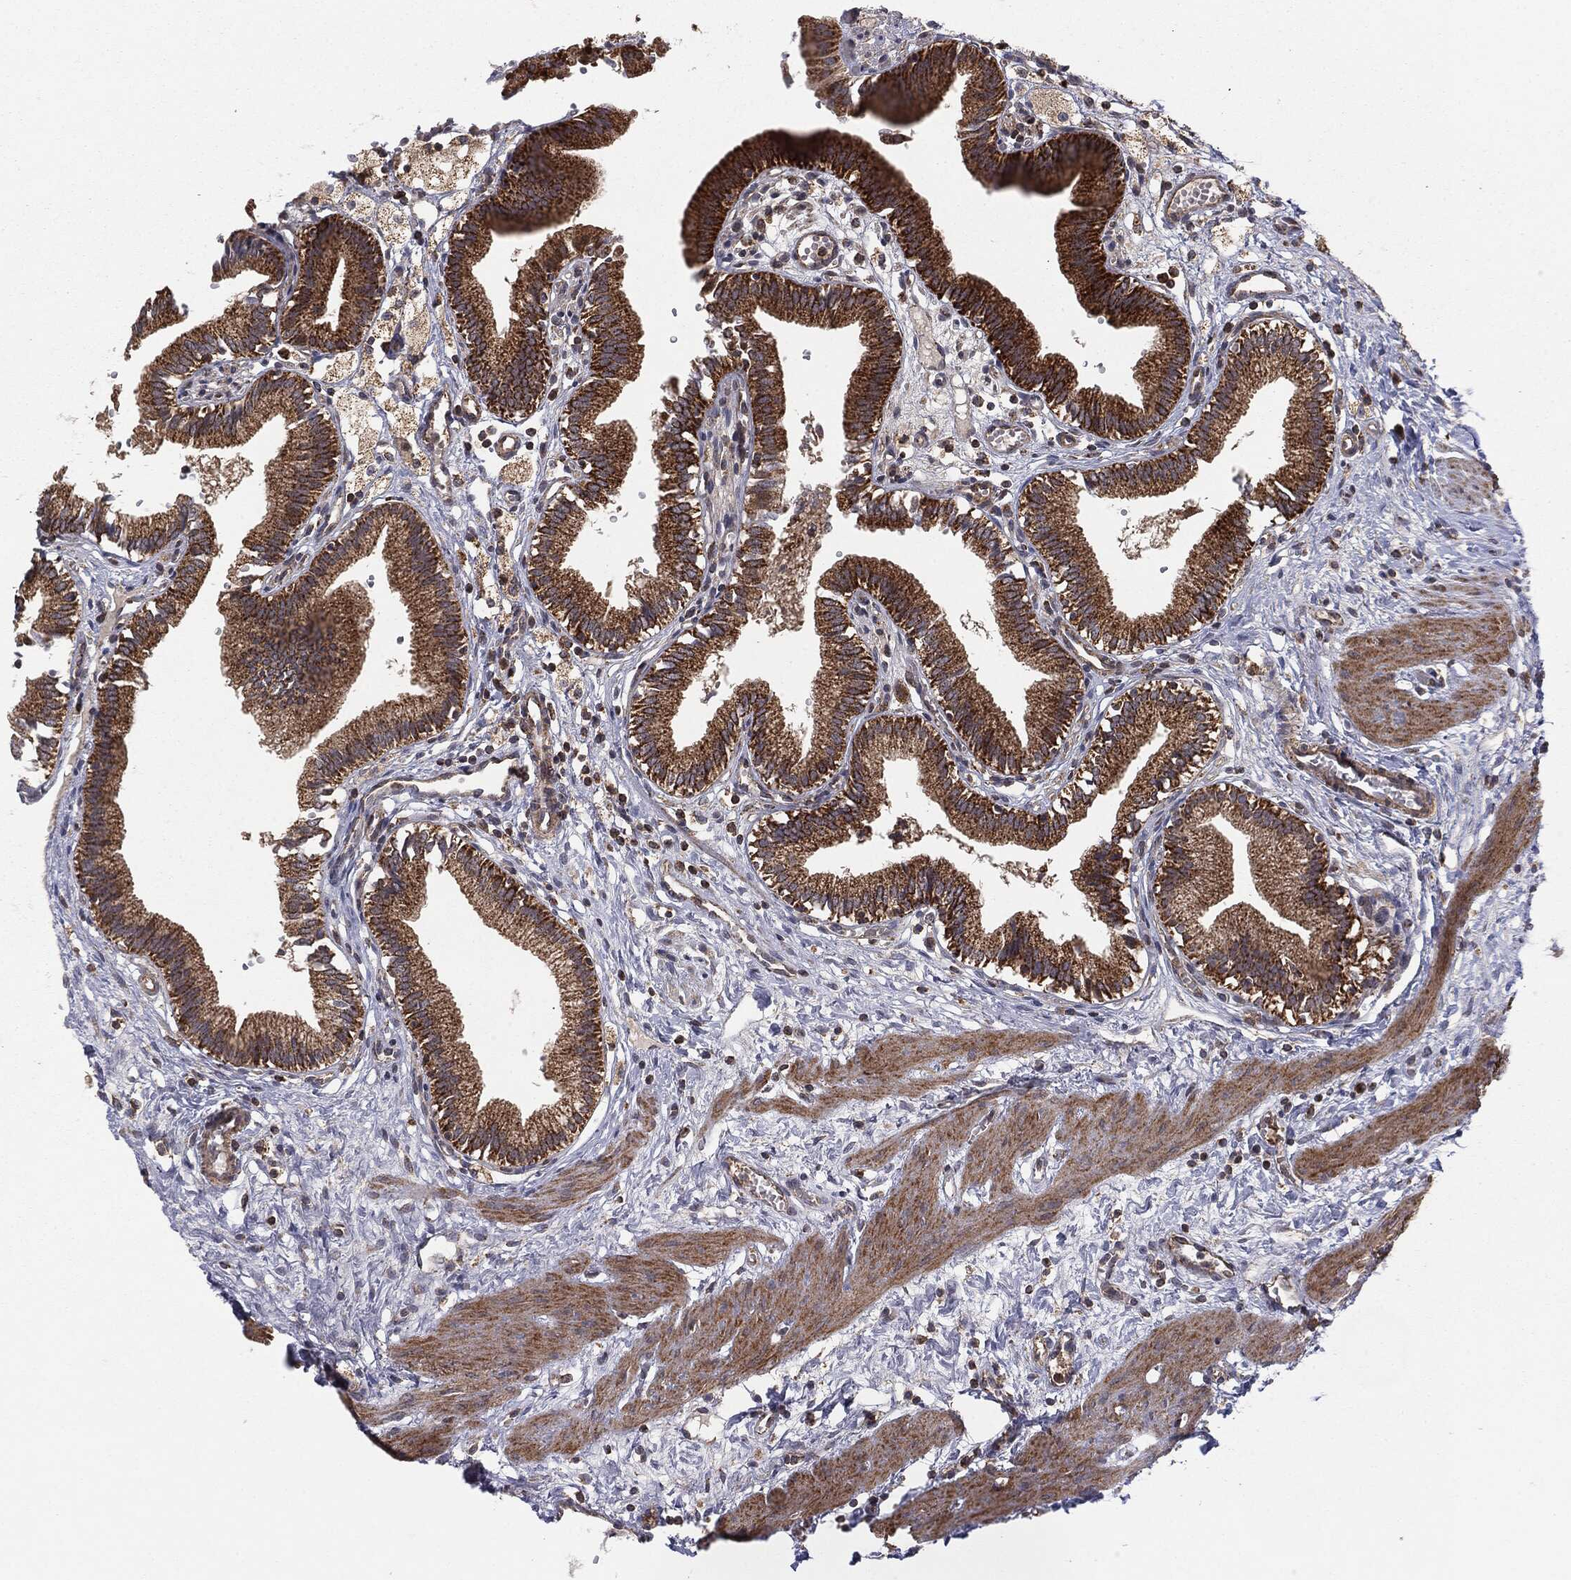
{"staining": {"intensity": "strong", "quantity": ">75%", "location": "cytoplasmic/membranous"}, "tissue": "gallbladder", "cell_type": "Glandular cells", "image_type": "normal", "snomed": [{"axis": "morphology", "description": "Normal tissue, NOS"}, {"axis": "topography", "description": "Gallbladder"}], "caption": "The image demonstrates staining of normal gallbladder, revealing strong cytoplasmic/membranous protein staining (brown color) within glandular cells.", "gene": "MTOR", "patient": {"sex": "female", "age": 24}}